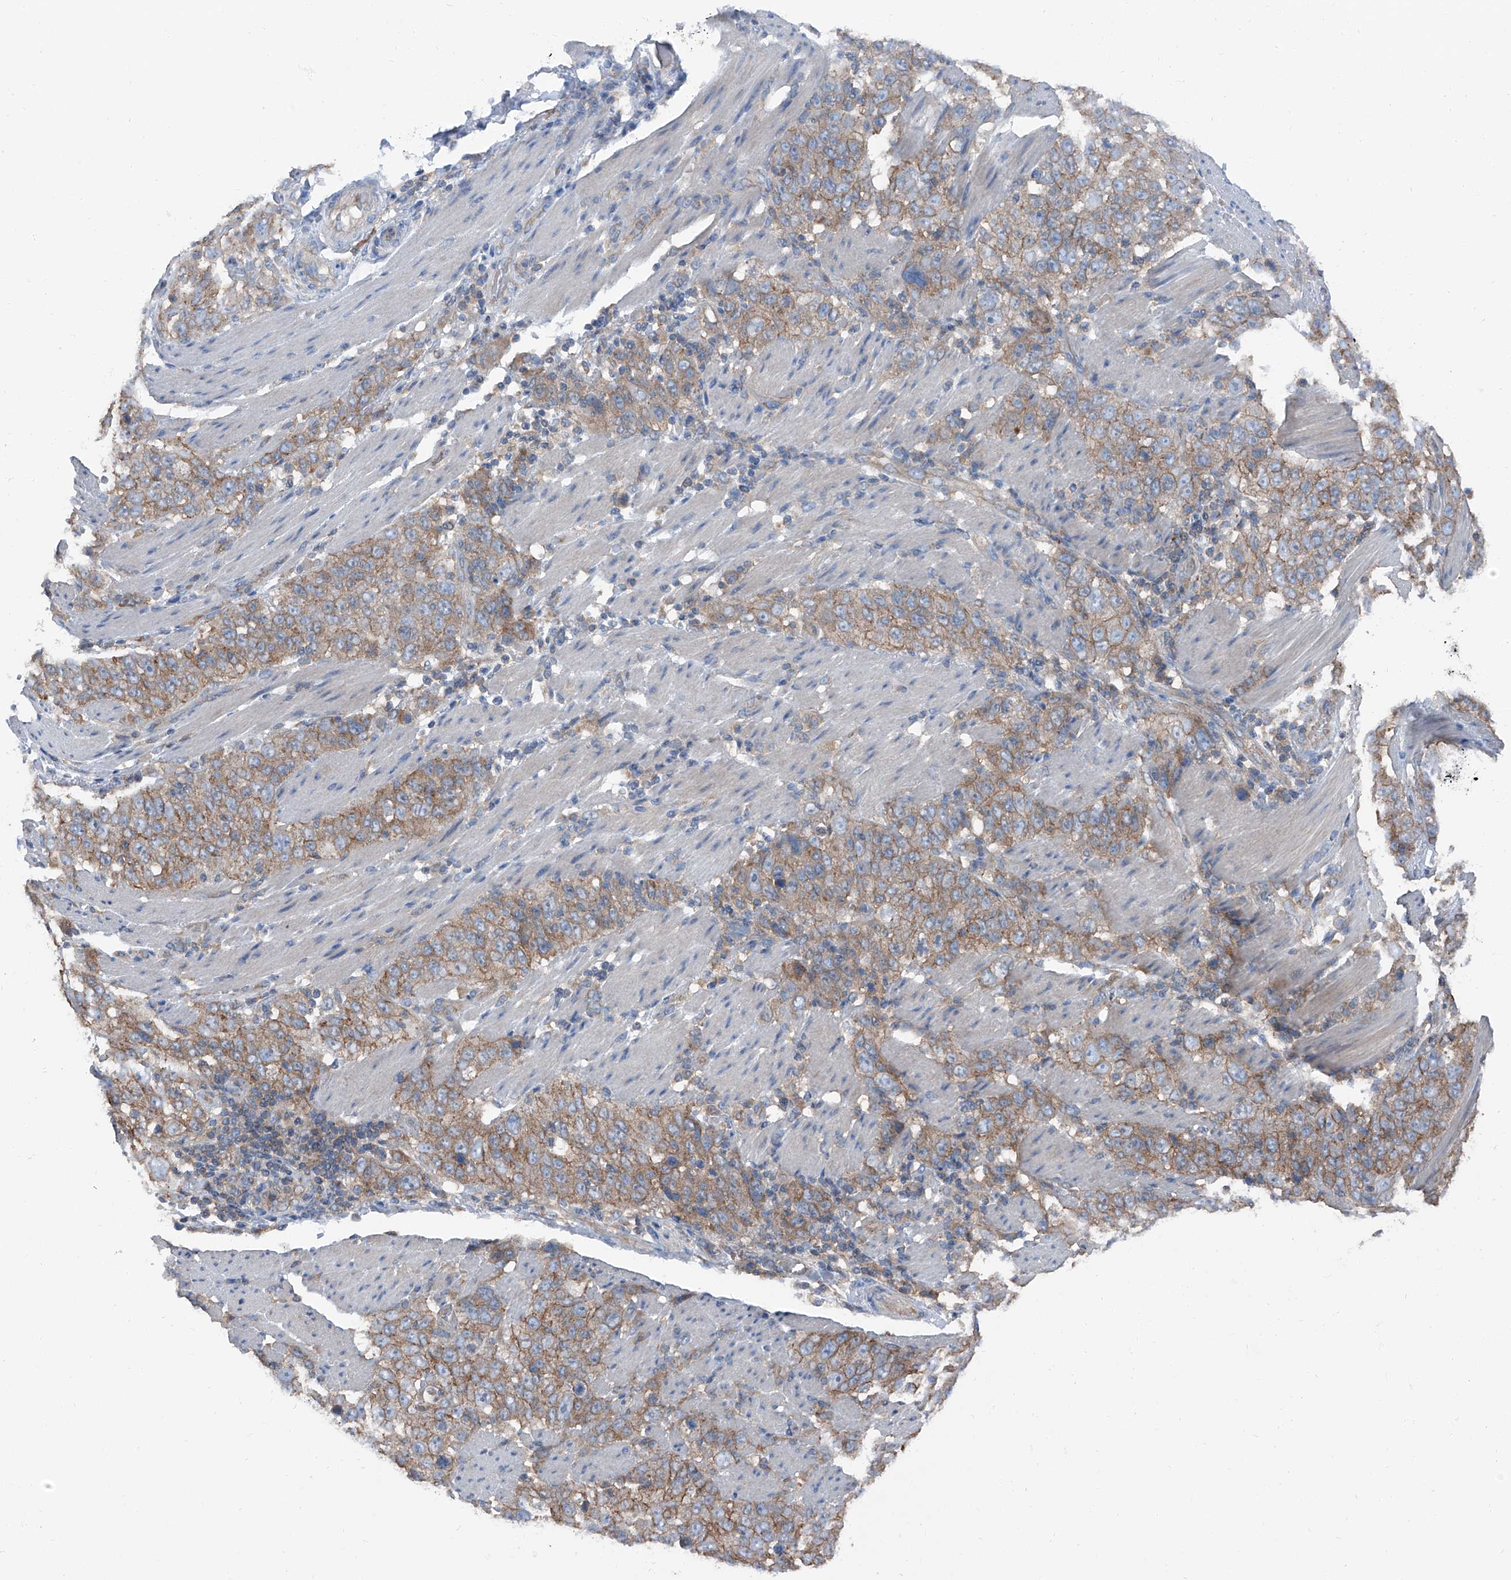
{"staining": {"intensity": "weak", "quantity": ">75%", "location": "cytoplasmic/membranous"}, "tissue": "stomach cancer", "cell_type": "Tumor cells", "image_type": "cancer", "snomed": [{"axis": "morphology", "description": "Adenocarcinoma, NOS"}, {"axis": "topography", "description": "Stomach"}], "caption": "DAB (3,3'-diaminobenzidine) immunohistochemical staining of human stomach cancer (adenocarcinoma) displays weak cytoplasmic/membranous protein positivity in approximately >75% of tumor cells. (DAB = brown stain, brightfield microscopy at high magnification).", "gene": "GPR142", "patient": {"sex": "male", "age": 48}}